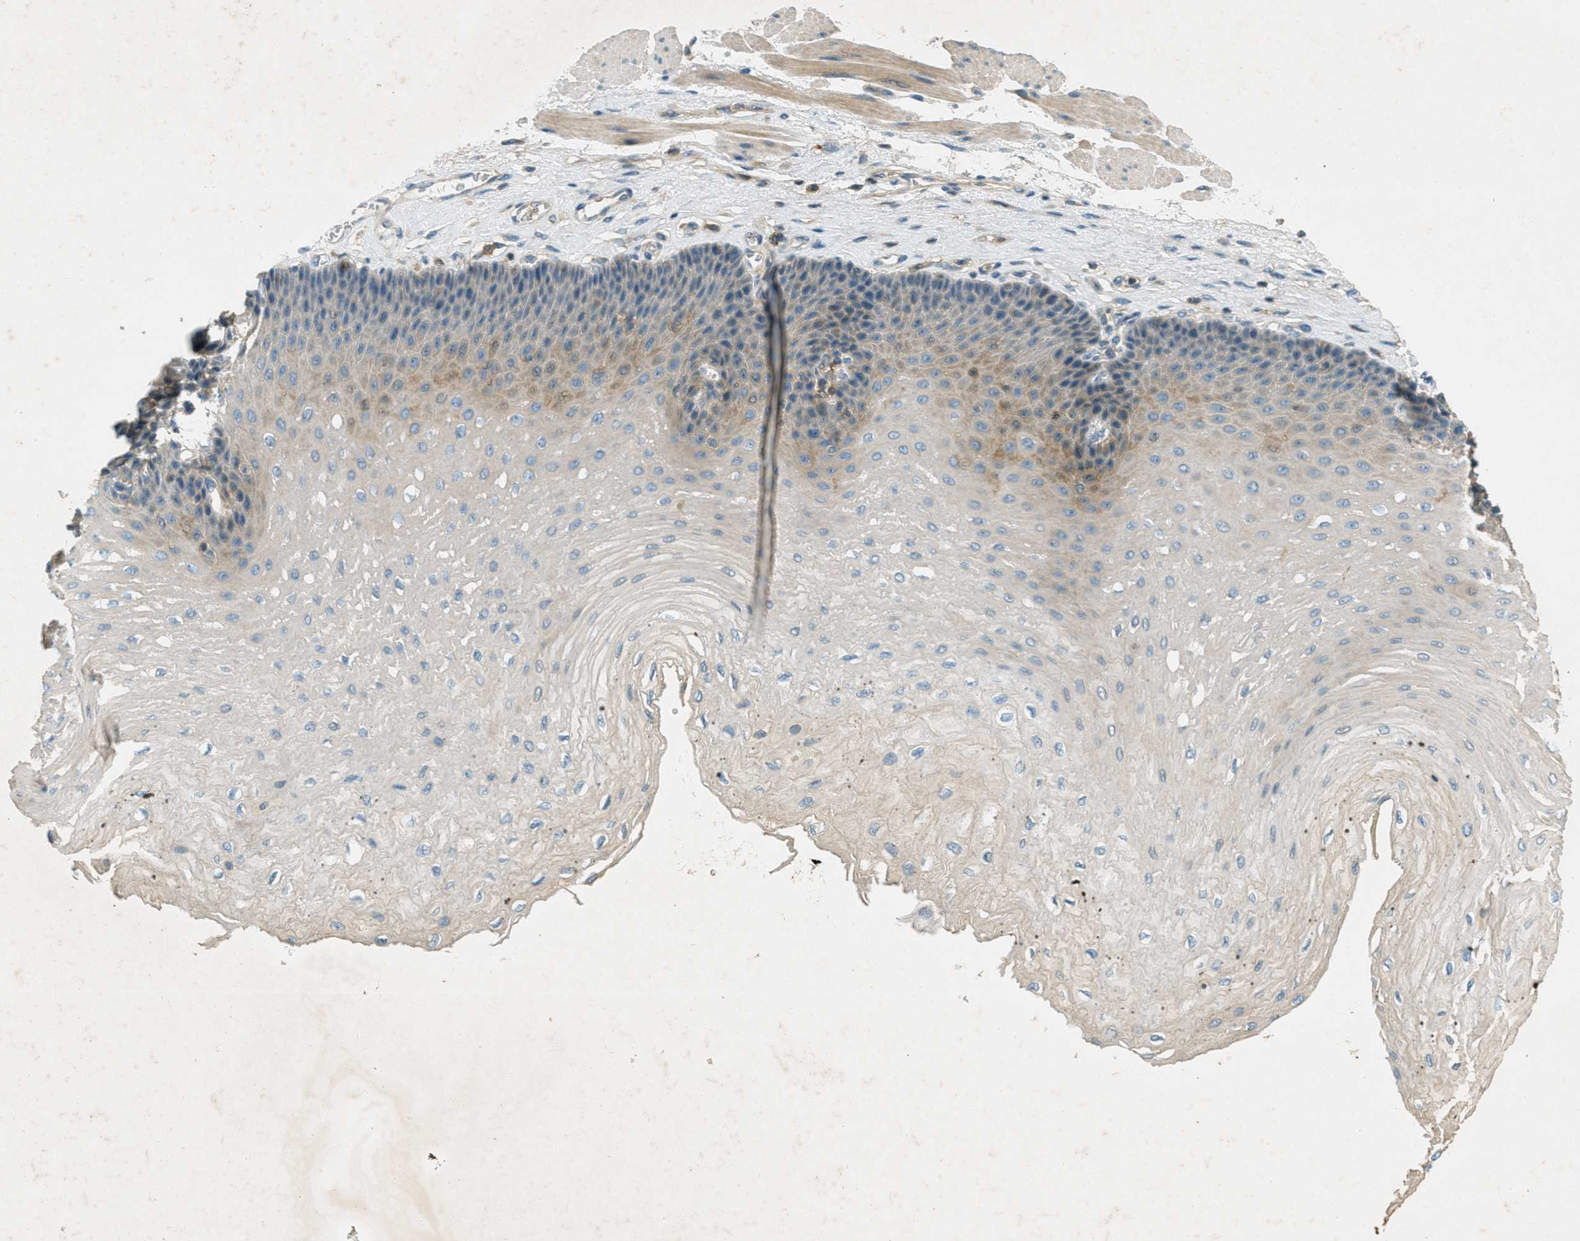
{"staining": {"intensity": "weak", "quantity": "<25%", "location": "cytoplasmic/membranous"}, "tissue": "esophagus", "cell_type": "Squamous epithelial cells", "image_type": "normal", "snomed": [{"axis": "morphology", "description": "Normal tissue, NOS"}, {"axis": "topography", "description": "Esophagus"}], "caption": "An immunohistochemistry photomicrograph of unremarkable esophagus is shown. There is no staining in squamous epithelial cells of esophagus.", "gene": "NUDT4B", "patient": {"sex": "female", "age": 72}}